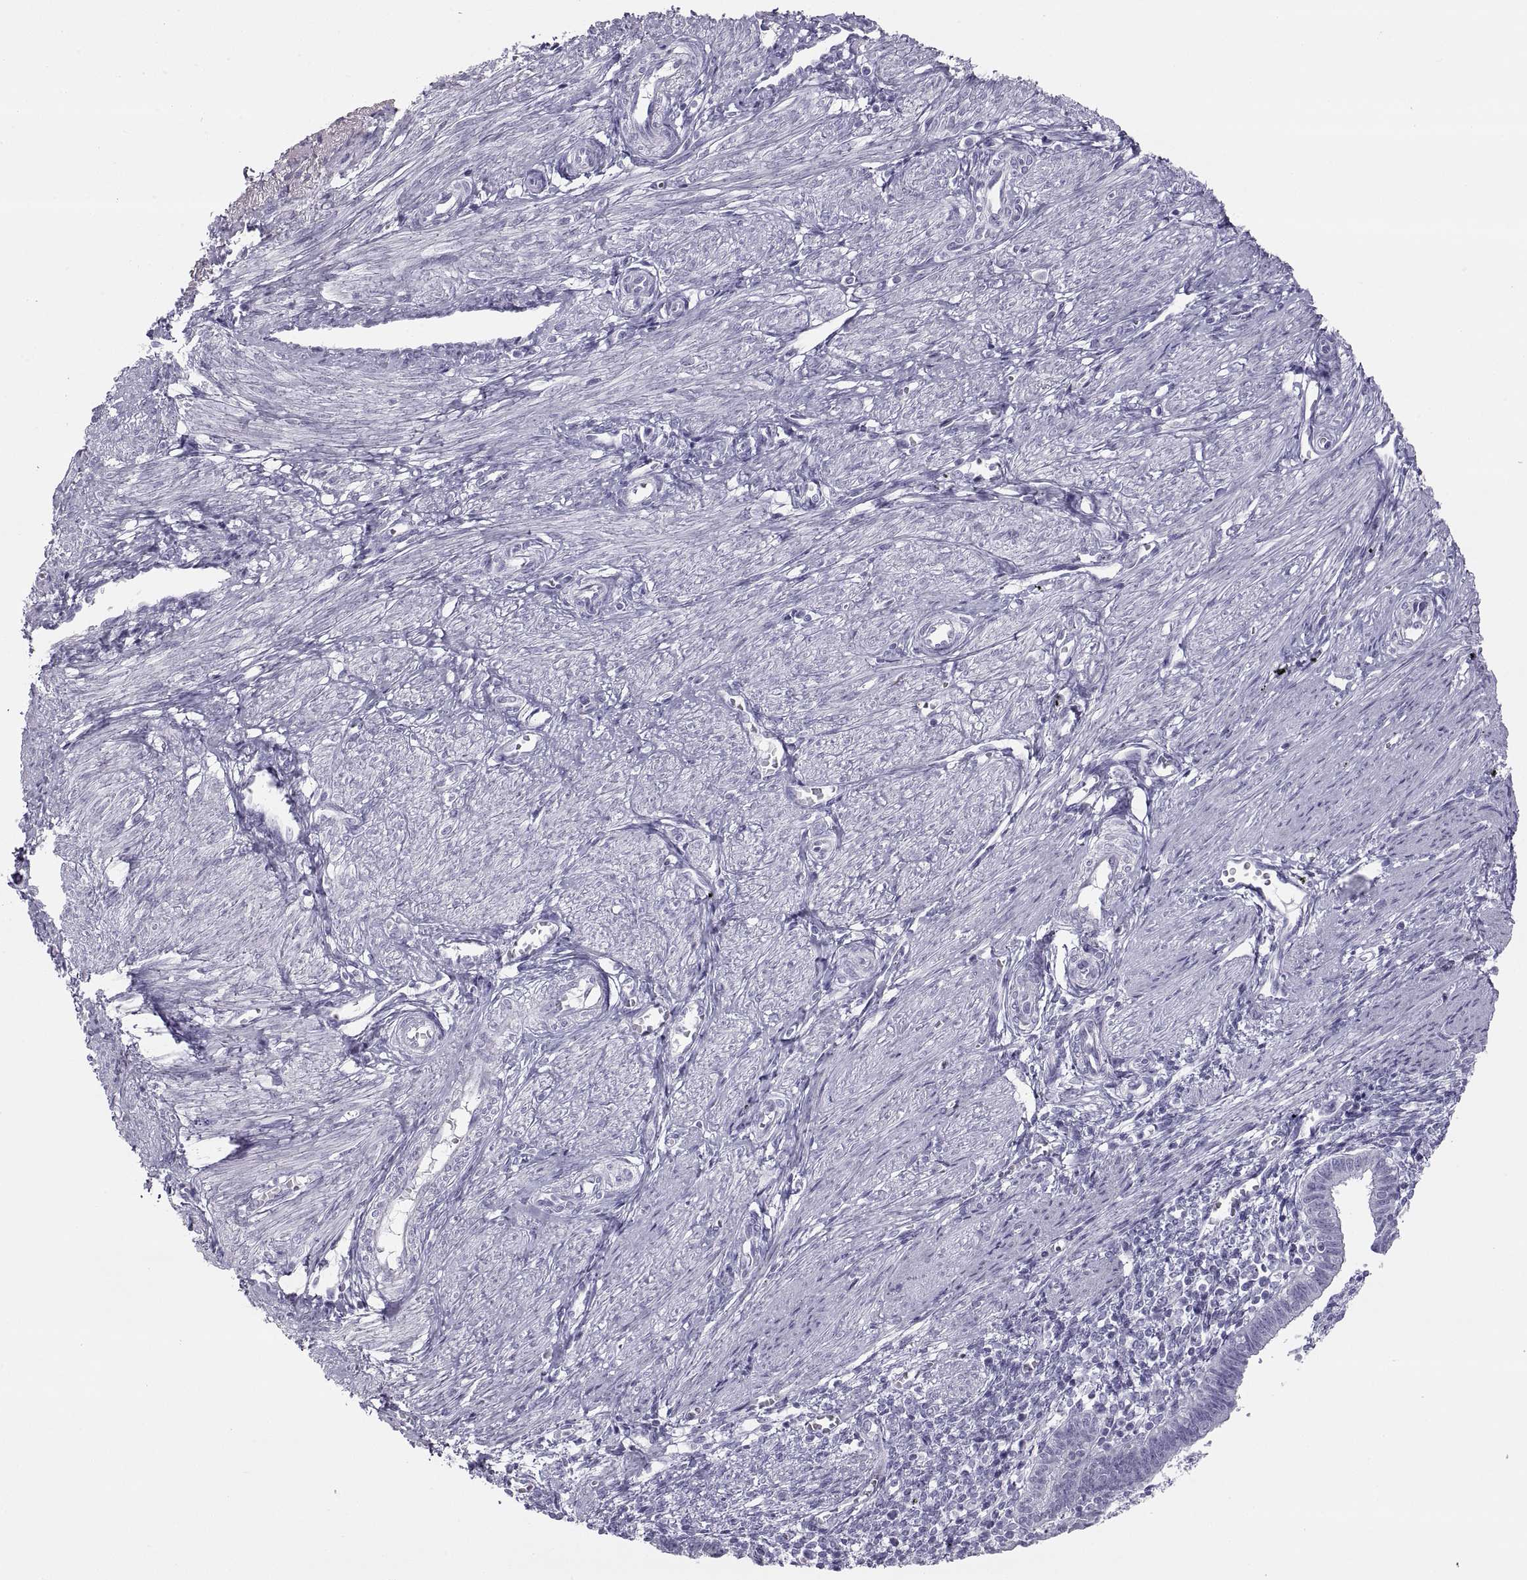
{"staining": {"intensity": "negative", "quantity": "none", "location": "none"}, "tissue": "endometrium", "cell_type": "Cells in endometrial stroma", "image_type": "normal", "snomed": [{"axis": "morphology", "description": "Normal tissue, NOS"}, {"axis": "topography", "description": "Endometrium"}], "caption": "An immunohistochemistry image of normal endometrium is shown. There is no staining in cells in endometrial stroma of endometrium.", "gene": "SEMG1", "patient": {"sex": "female", "age": 37}}